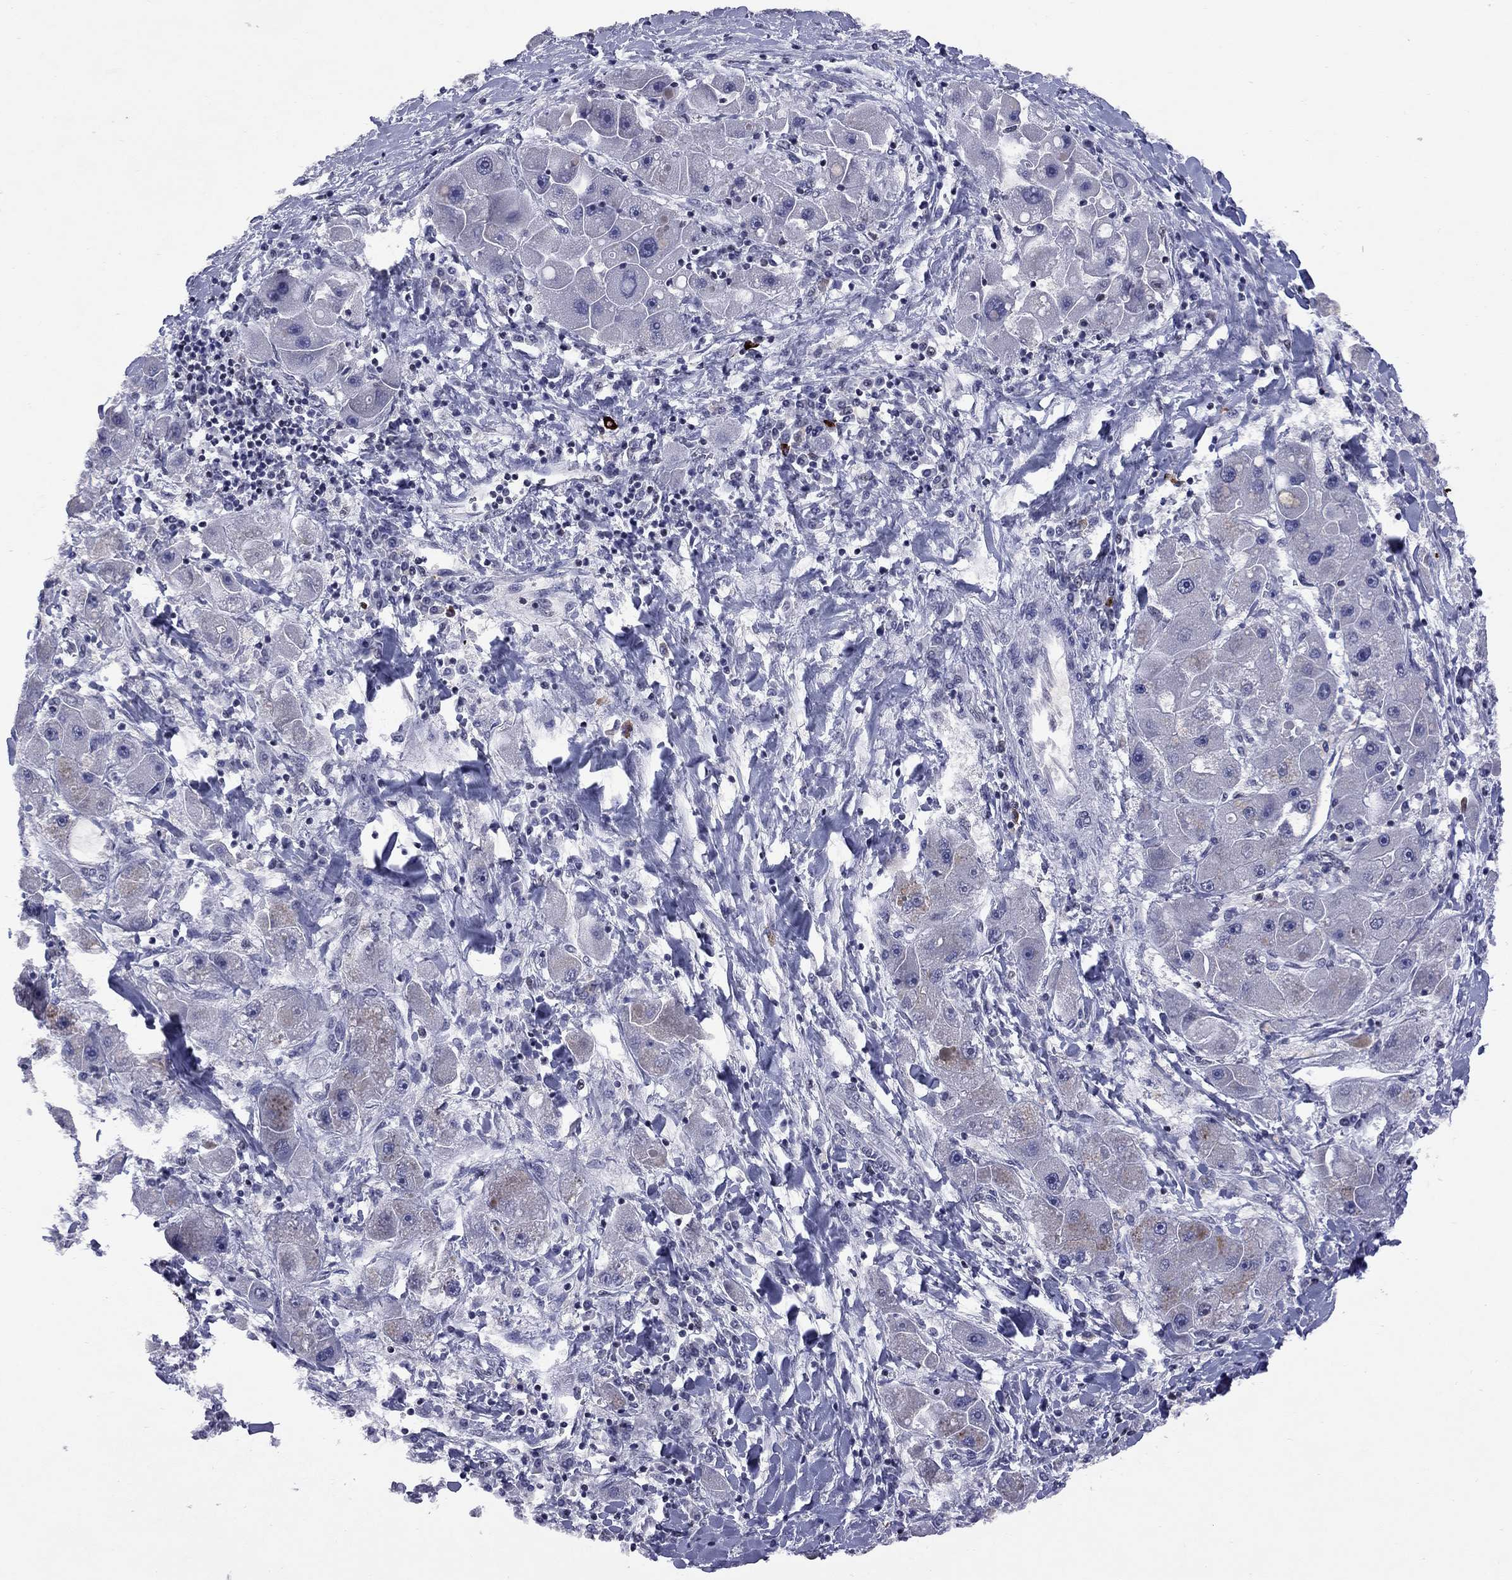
{"staining": {"intensity": "negative", "quantity": "none", "location": "none"}, "tissue": "liver cancer", "cell_type": "Tumor cells", "image_type": "cancer", "snomed": [{"axis": "morphology", "description": "Carcinoma, Hepatocellular, NOS"}, {"axis": "topography", "description": "Liver"}], "caption": "This is a micrograph of immunohistochemistry (IHC) staining of liver hepatocellular carcinoma, which shows no positivity in tumor cells. (DAB (3,3'-diaminobenzidine) immunohistochemistry with hematoxylin counter stain).", "gene": "TAF9", "patient": {"sex": "male", "age": 24}}